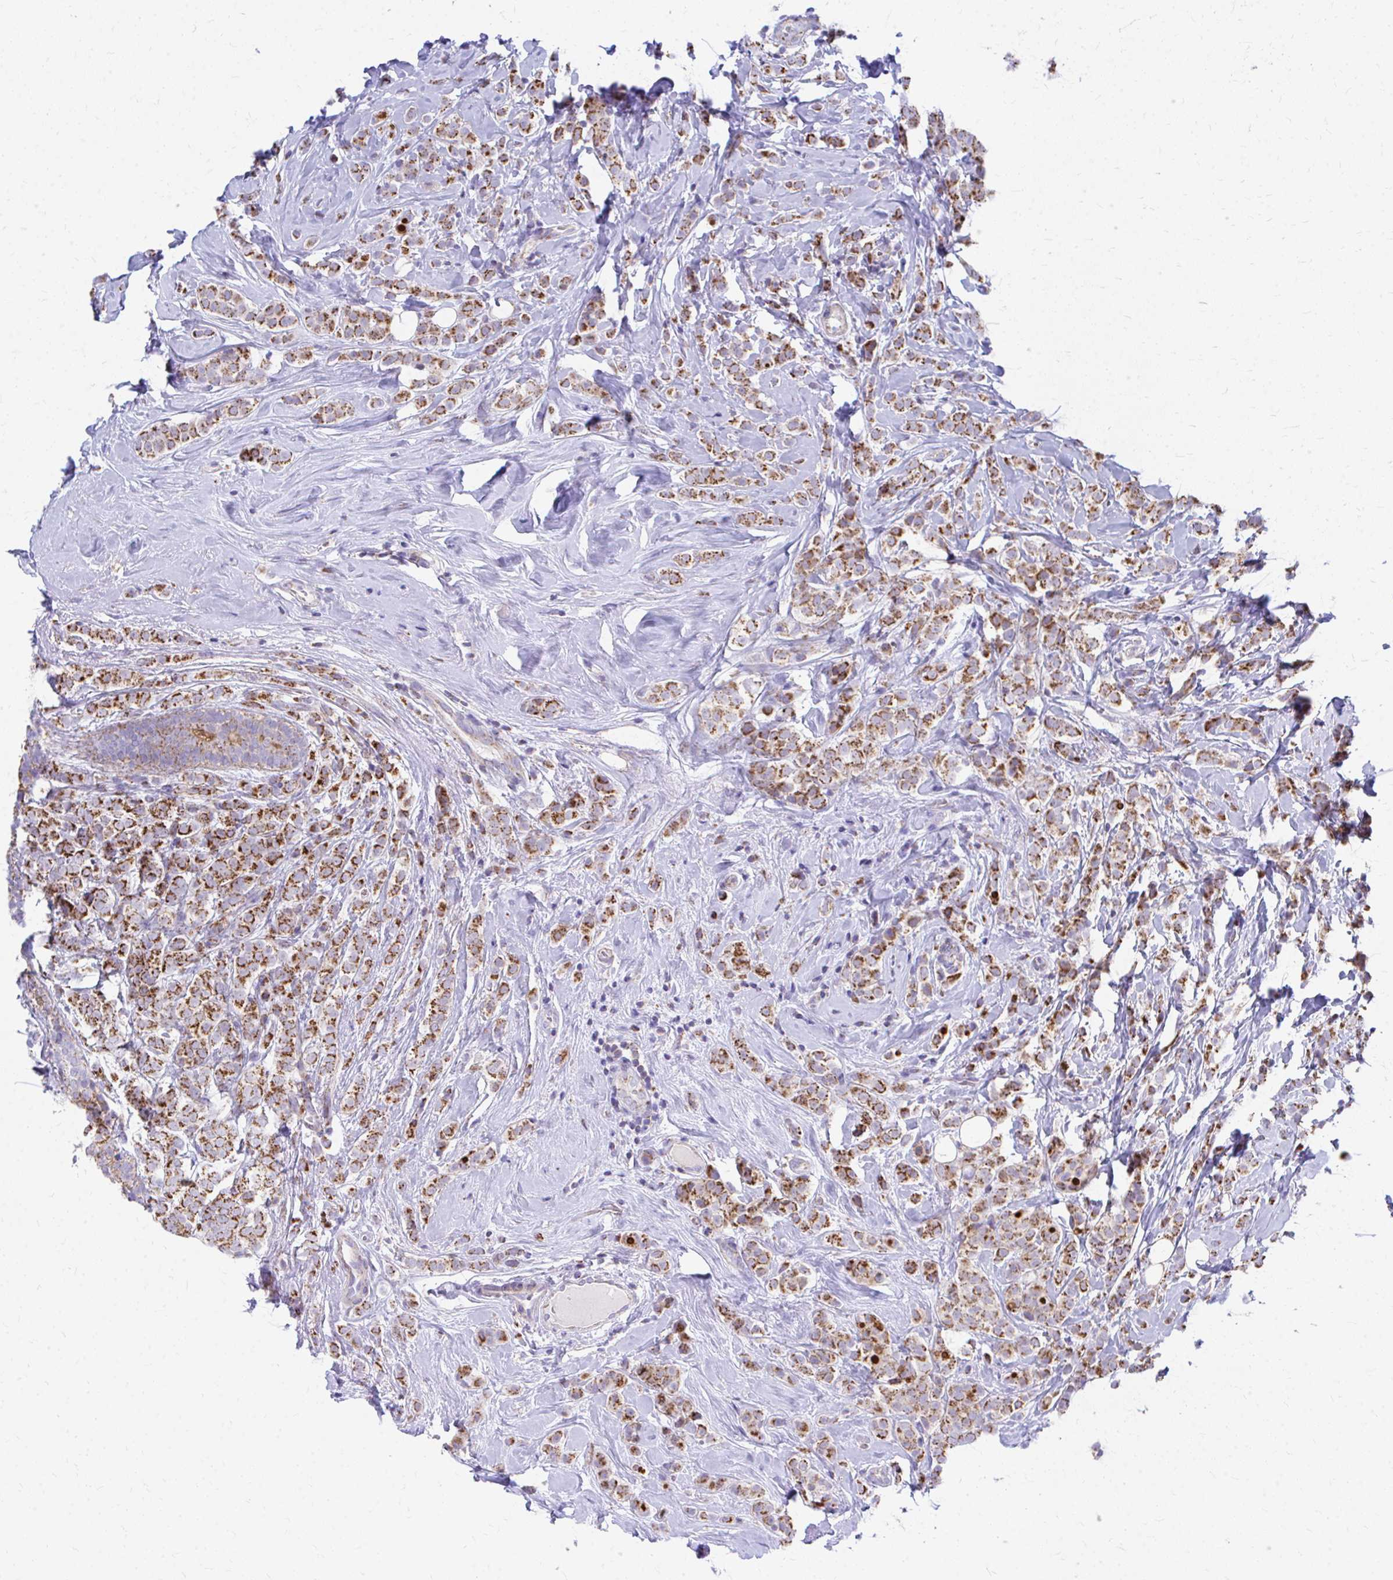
{"staining": {"intensity": "strong", "quantity": ">75%", "location": "cytoplasmic/membranous"}, "tissue": "breast cancer", "cell_type": "Tumor cells", "image_type": "cancer", "snomed": [{"axis": "morphology", "description": "Lobular carcinoma"}, {"axis": "topography", "description": "Breast"}], "caption": "Brown immunohistochemical staining in human breast cancer (lobular carcinoma) shows strong cytoplasmic/membranous staining in approximately >75% of tumor cells. (DAB (3,3'-diaminobenzidine) IHC, brown staining for protein, blue staining for nuclei).", "gene": "MRPL19", "patient": {"sex": "female", "age": 49}}